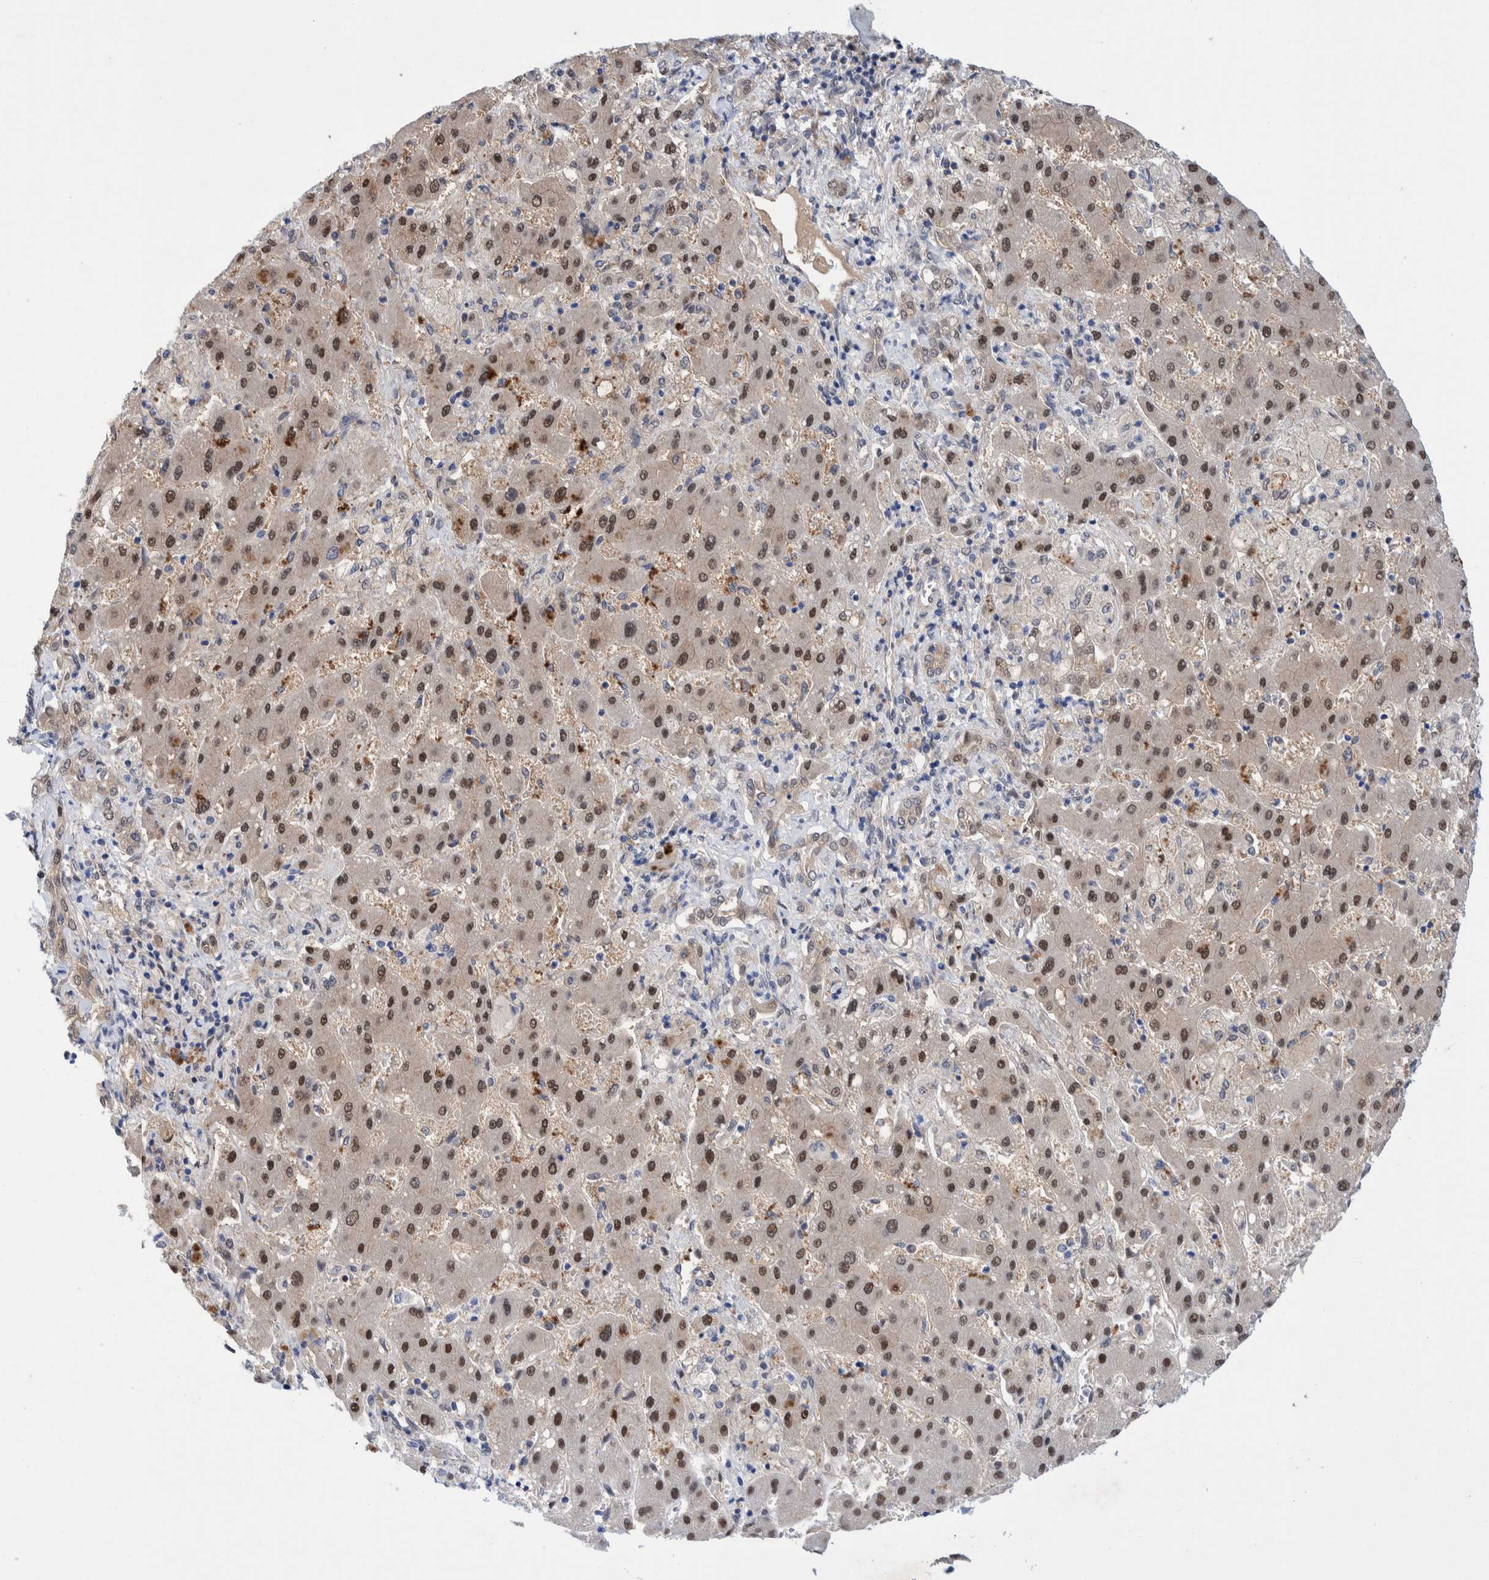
{"staining": {"intensity": "moderate", "quantity": ">75%", "location": "nuclear"}, "tissue": "liver cancer", "cell_type": "Tumor cells", "image_type": "cancer", "snomed": [{"axis": "morphology", "description": "Cholangiocarcinoma"}, {"axis": "topography", "description": "Liver"}], "caption": "Immunohistochemistry image of human cholangiocarcinoma (liver) stained for a protein (brown), which demonstrates medium levels of moderate nuclear staining in about >75% of tumor cells.", "gene": "PFAS", "patient": {"sex": "male", "age": 50}}